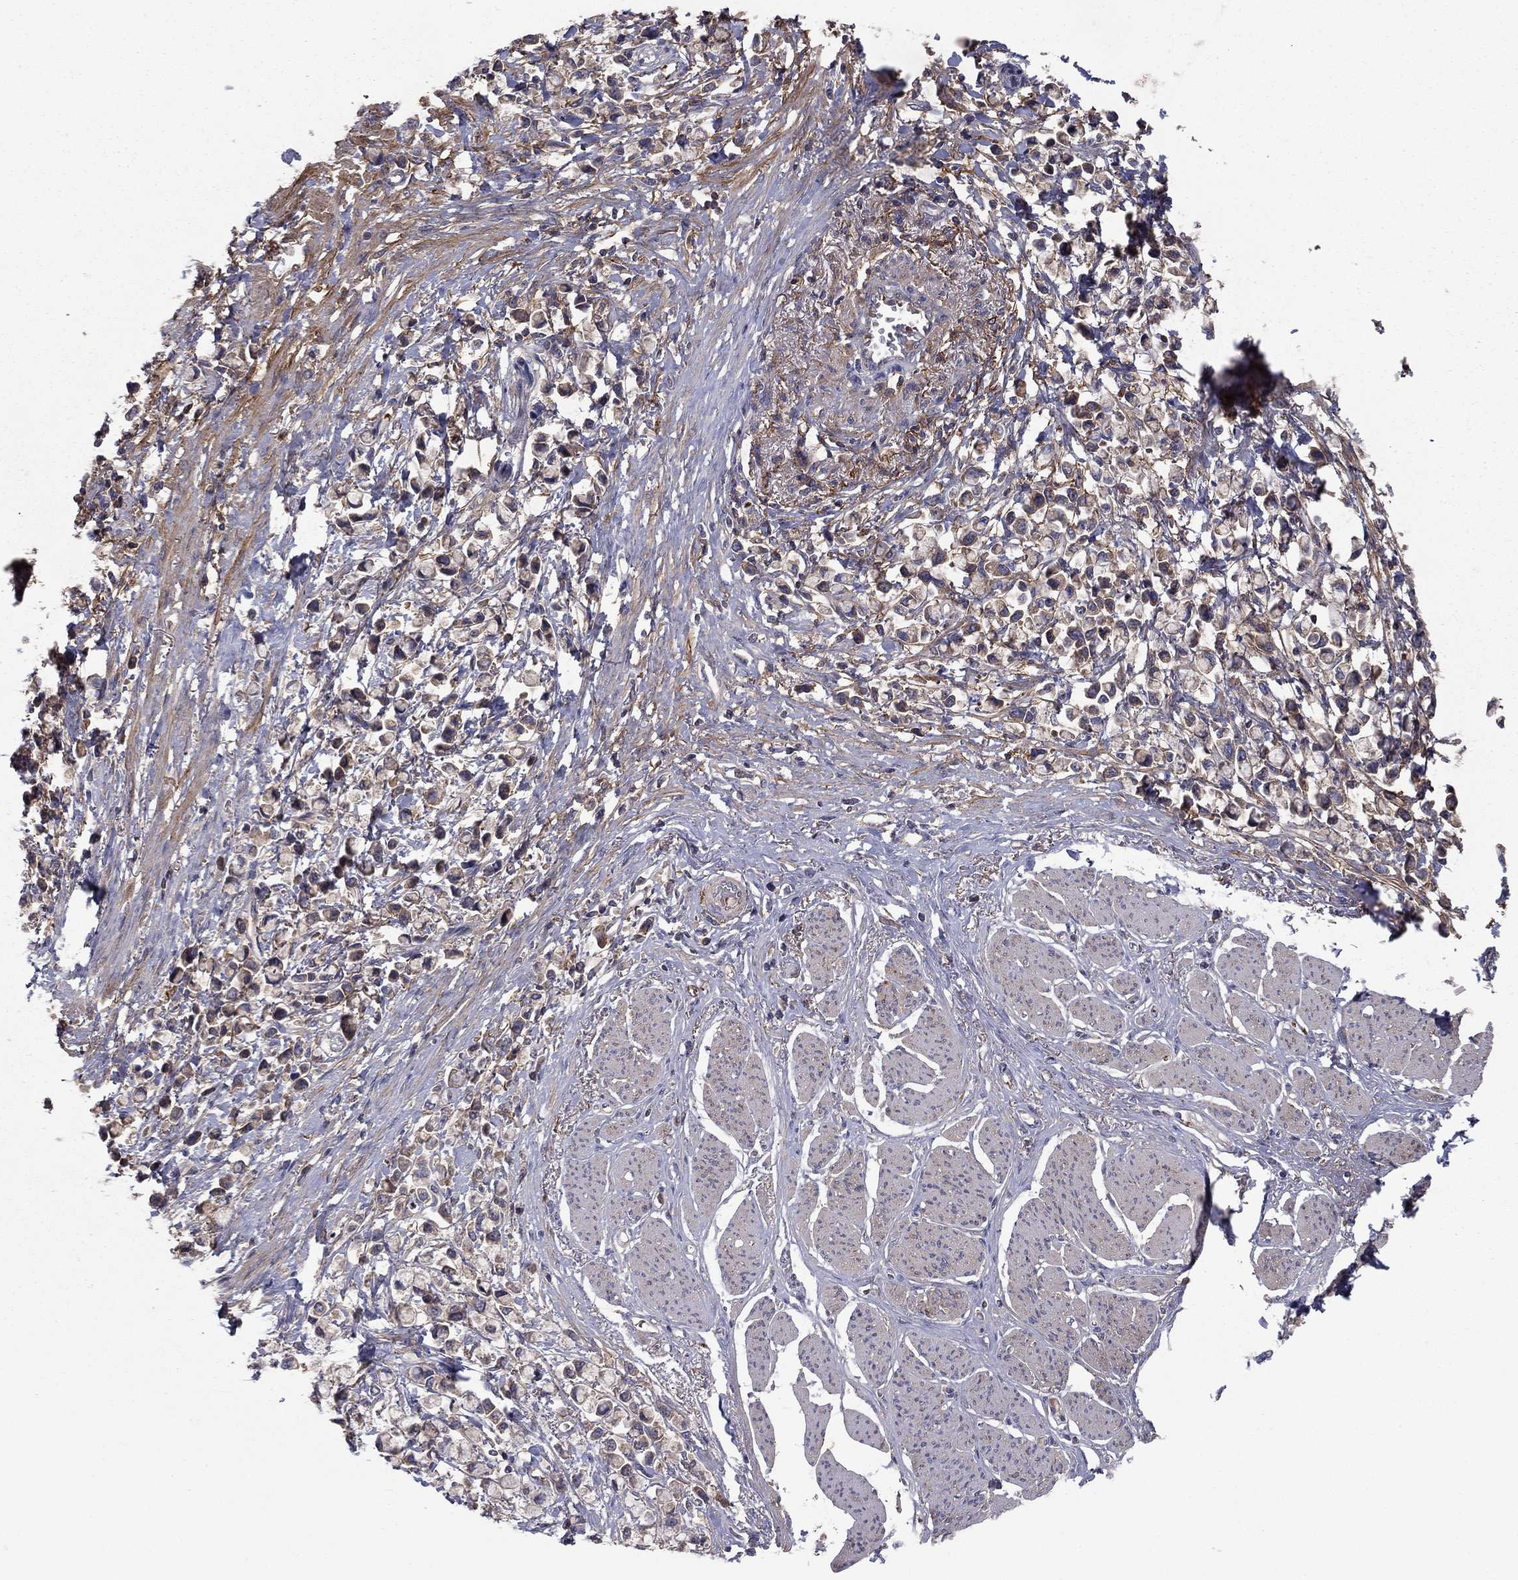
{"staining": {"intensity": "negative", "quantity": "none", "location": "none"}, "tissue": "stomach cancer", "cell_type": "Tumor cells", "image_type": "cancer", "snomed": [{"axis": "morphology", "description": "Adenocarcinoma, NOS"}, {"axis": "topography", "description": "Stomach"}], "caption": "Adenocarcinoma (stomach) stained for a protein using immunohistochemistry (IHC) shows no staining tumor cells.", "gene": "RNF123", "patient": {"sex": "female", "age": 81}}